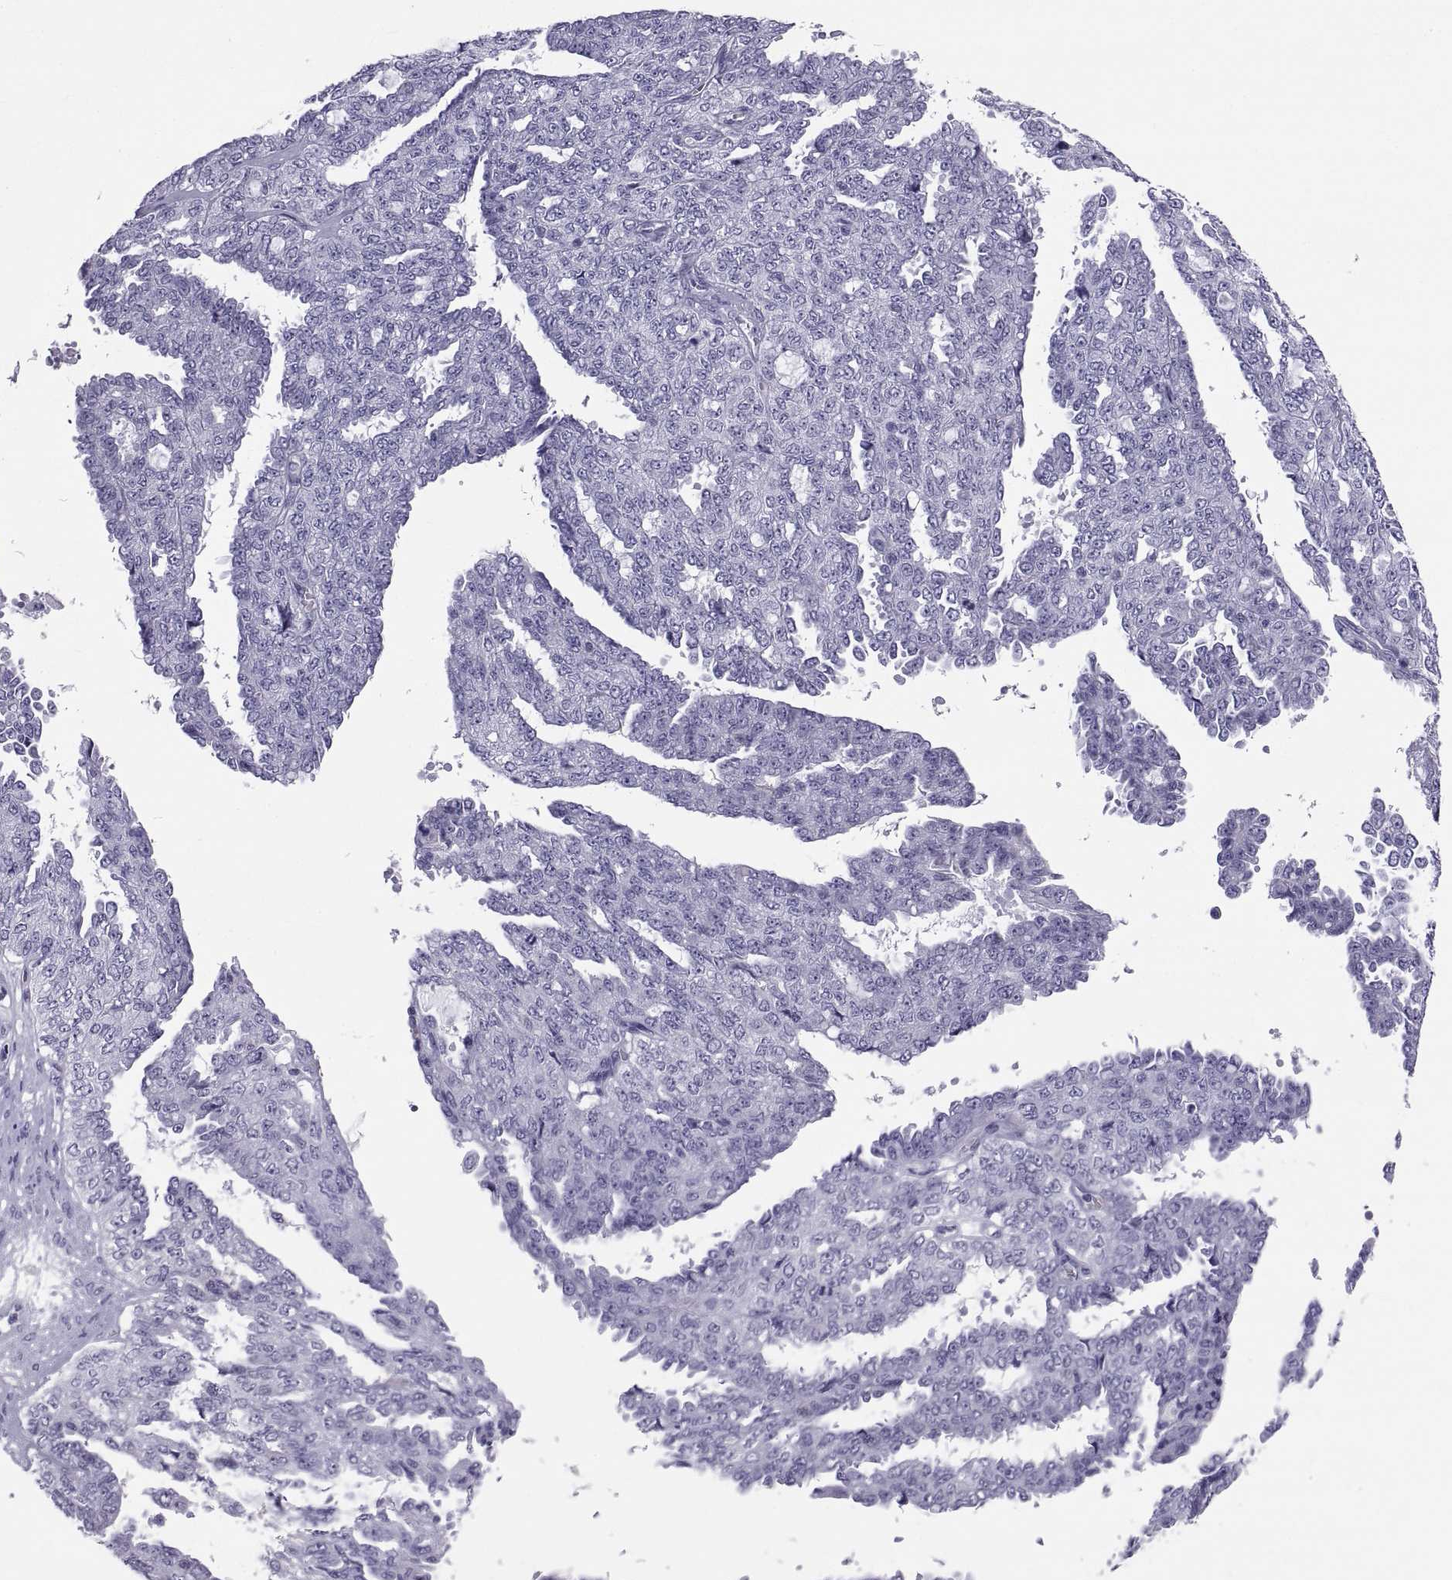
{"staining": {"intensity": "negative", "quantity": "none", "location": "none"}, "tissue": "ovarian cancer", "cell_type": "Tumor cells", "image_type": "cancer", "snomed": [{"axis": "morphology", "description": "Cystadenocarcinoma, serous, NOS"}, {"axis": "topography", "description": "Ovary"}], "caption": "This histopathology image is of serous cystadenocarcinoma (ovarian) stained with immunohistochemistry to label a protein in brown with the nuclei are counter-stained blue. There is no expression in tumor cells.", "gene": "CT47A10", "patient": {"sex": "female", "age": 71}}